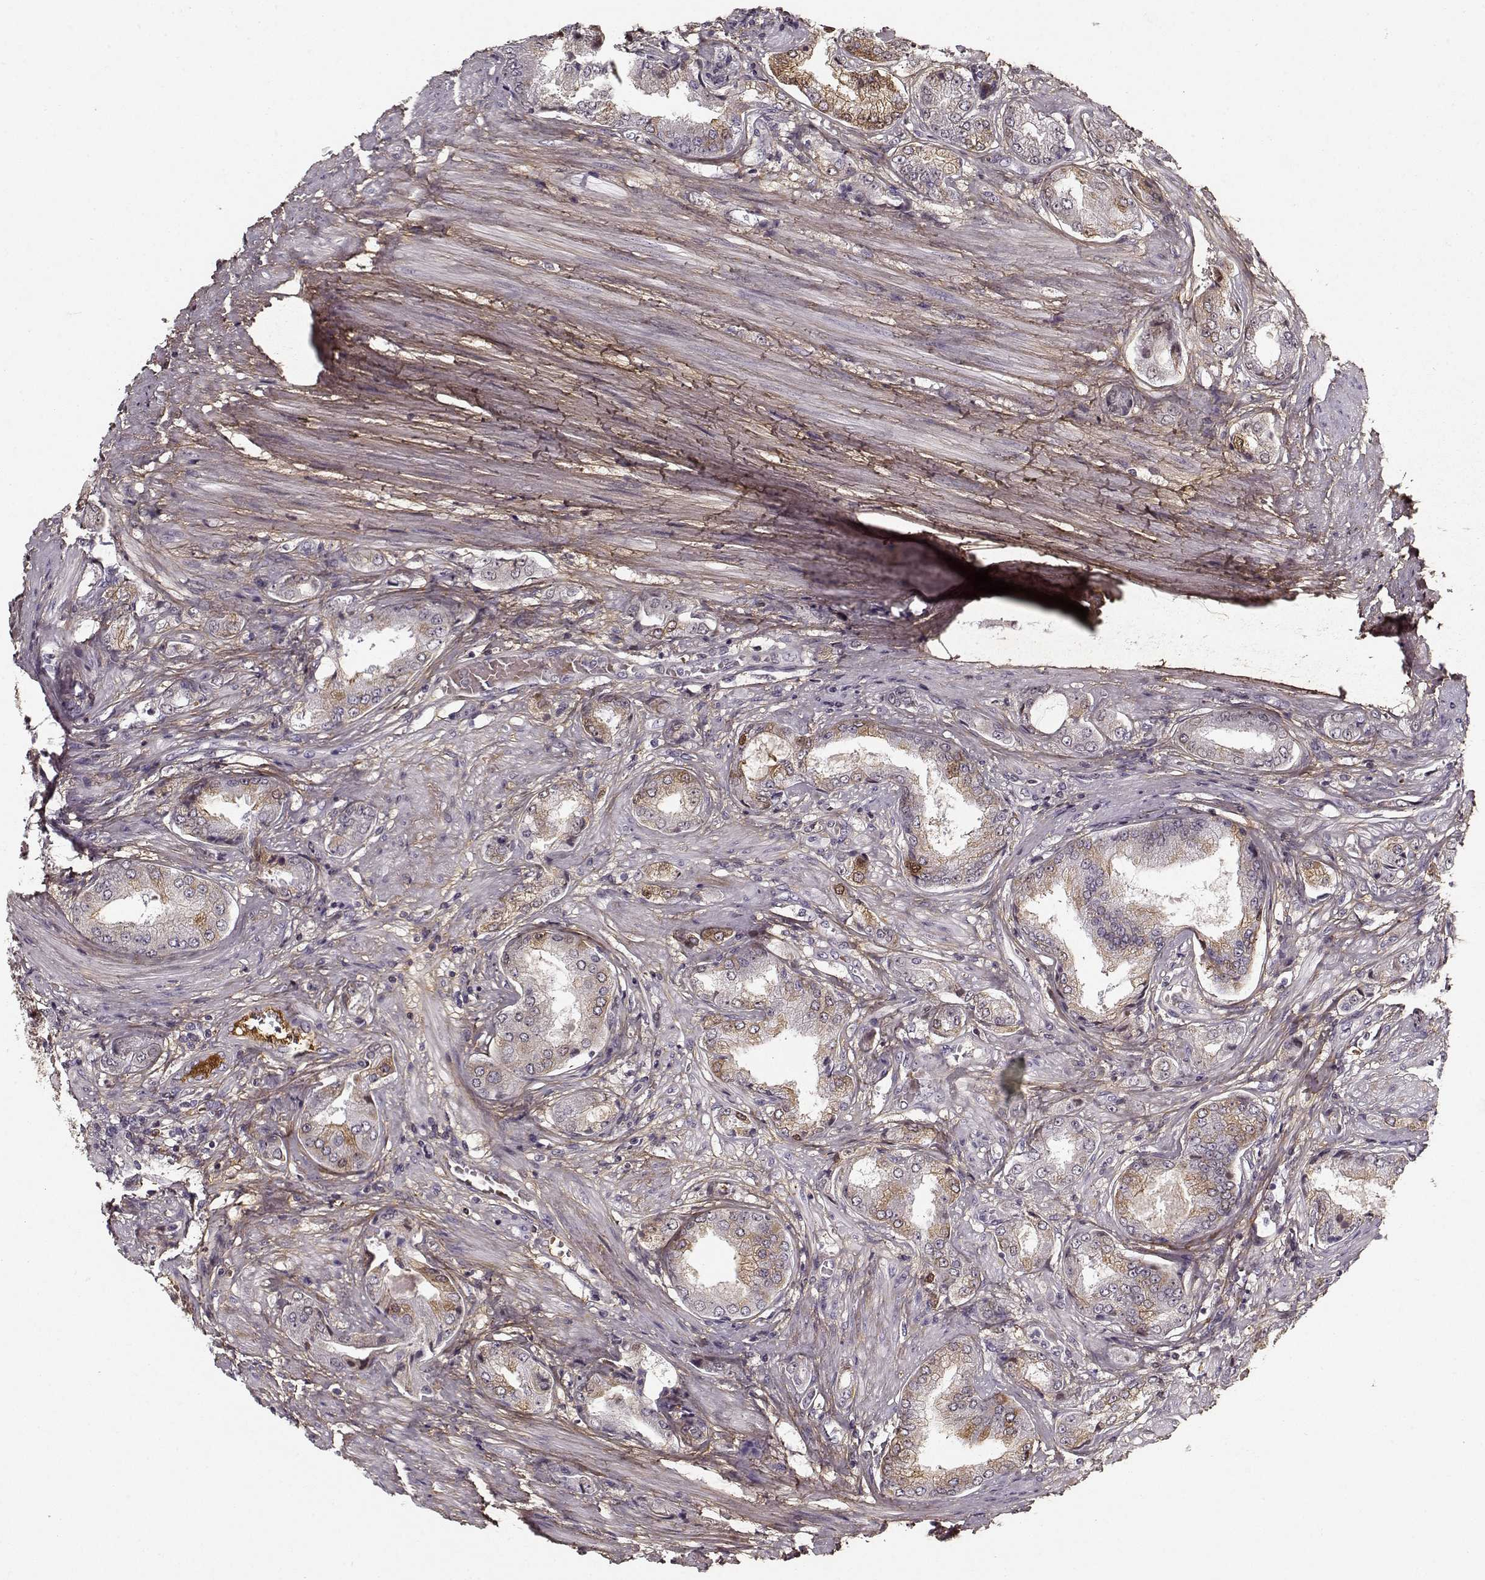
{"staining": {"intensity": "moderate", "quantity": "<25%", "location": "cytoplasmic/membranous"}, "tissue": "prostate cancer", "cell_type": "Tumor cells", "image_type": "cancer", "snomed": [{"axis": "morphology", "description": "Adenocarcinoma, NOS"}, {"axis": "topography", "description": "Prostate"}], "caption": "This is a photomicrograph of immunohistochemistry staining of prostate cancer, which shows moderate staining in the cytoplasmic/membranous of tumor cells.", "gene": "LUM", "patient": {"sex": "male", "age": 63}}